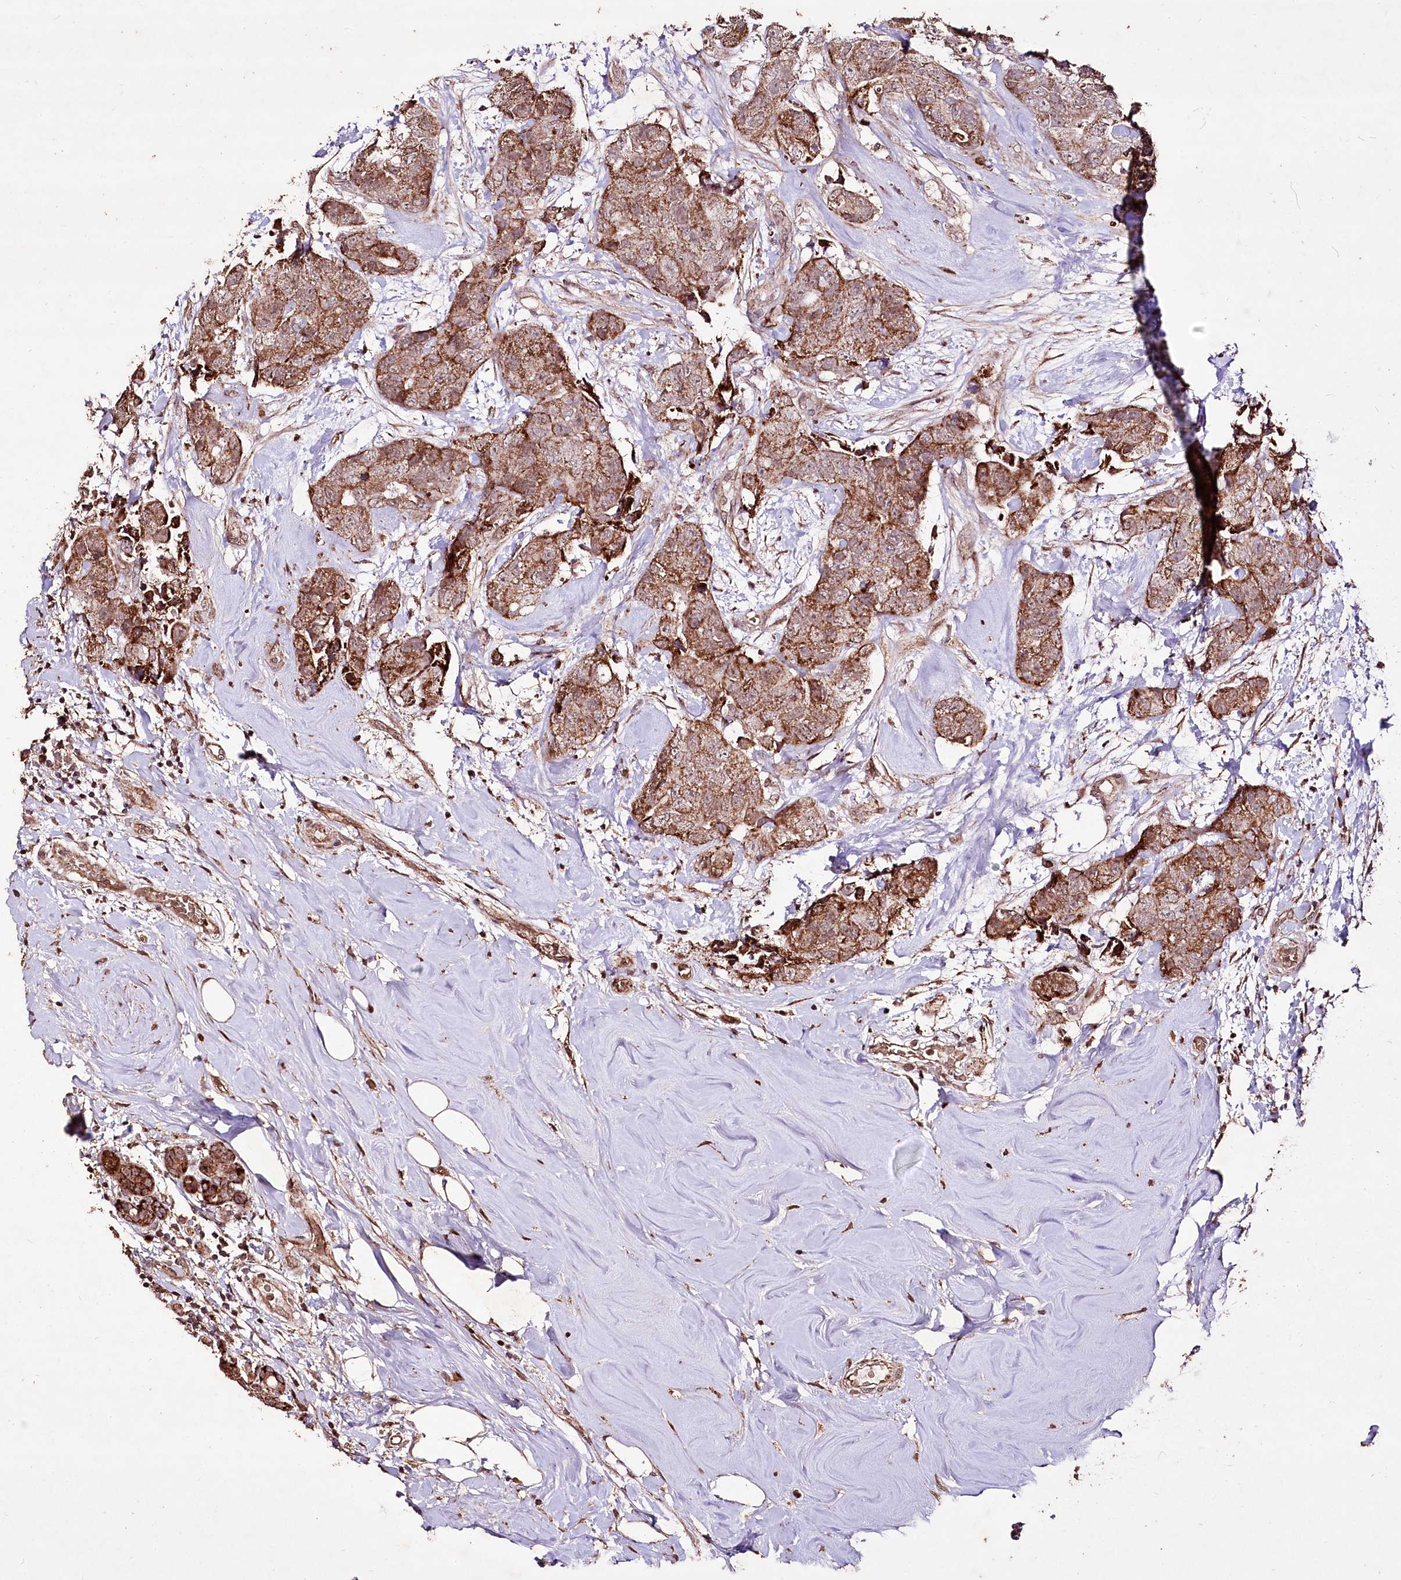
{"staining": {"intensity": "moderate", "quantity": ">75%", "location": "cytoplasmic/membranous,nuclear"}, "tissue": "breast cancer", "cell_type": "Tumor cells", "image_type": "cancer", "snomed": [{"axis": "morphology", "description": "Duct carcinoma"}, {"axis": "topography", "description": "Breast"}], "caption": "There is medium levels of moderate cytoplasmic/membranous and nuclear staining in tumor cells of breast cancer, as demonstrated by immunohistochemical staining (brown color).", "gene": "CARD19", "patient": {"sex": "female", "age": 62}}